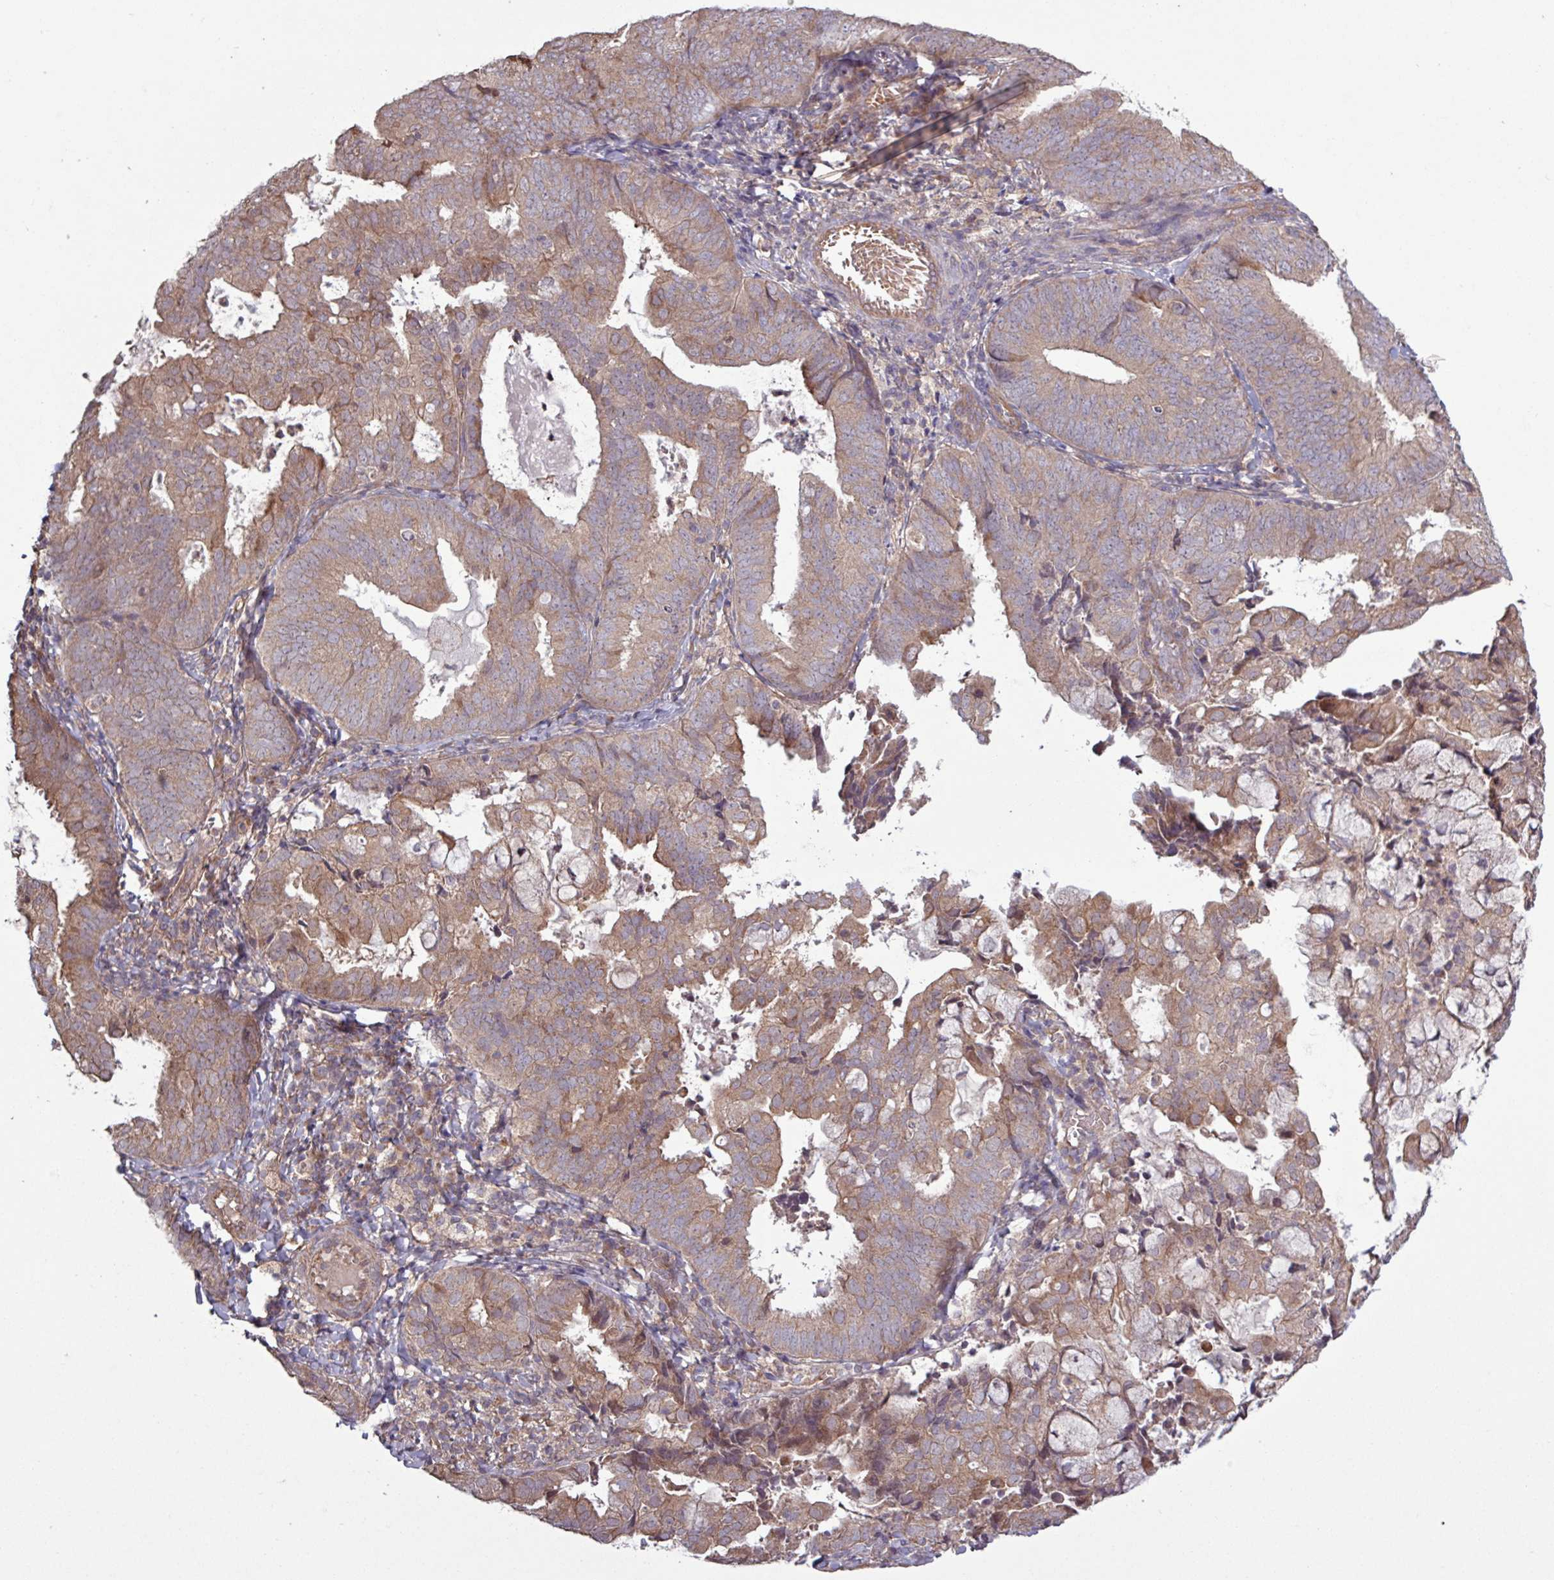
{"staining": {"intensity": "moderate", "quantity": ">75%", "location": "cytoplasmic/membranous"}, "tissue": "endometrial cancer", "cell_type": "Tumor cells", "image_type": "cancer", "snomed": [{"axis": "morphology", "description": "Adenocarcinoma, NOS"}, {"axis": "topography", "description": "Endometrium"}], "caption": "Immunohistochemical staining of endometrial cancer demonstrates medium levels of moderate cytoplasmic/membranous positivity in approximately >75% of tumor cells. (IHC, brightfield microscopy, high magnification).", "gene": "TRABD2A", "patient": {"sex": "female", "age": 80}}